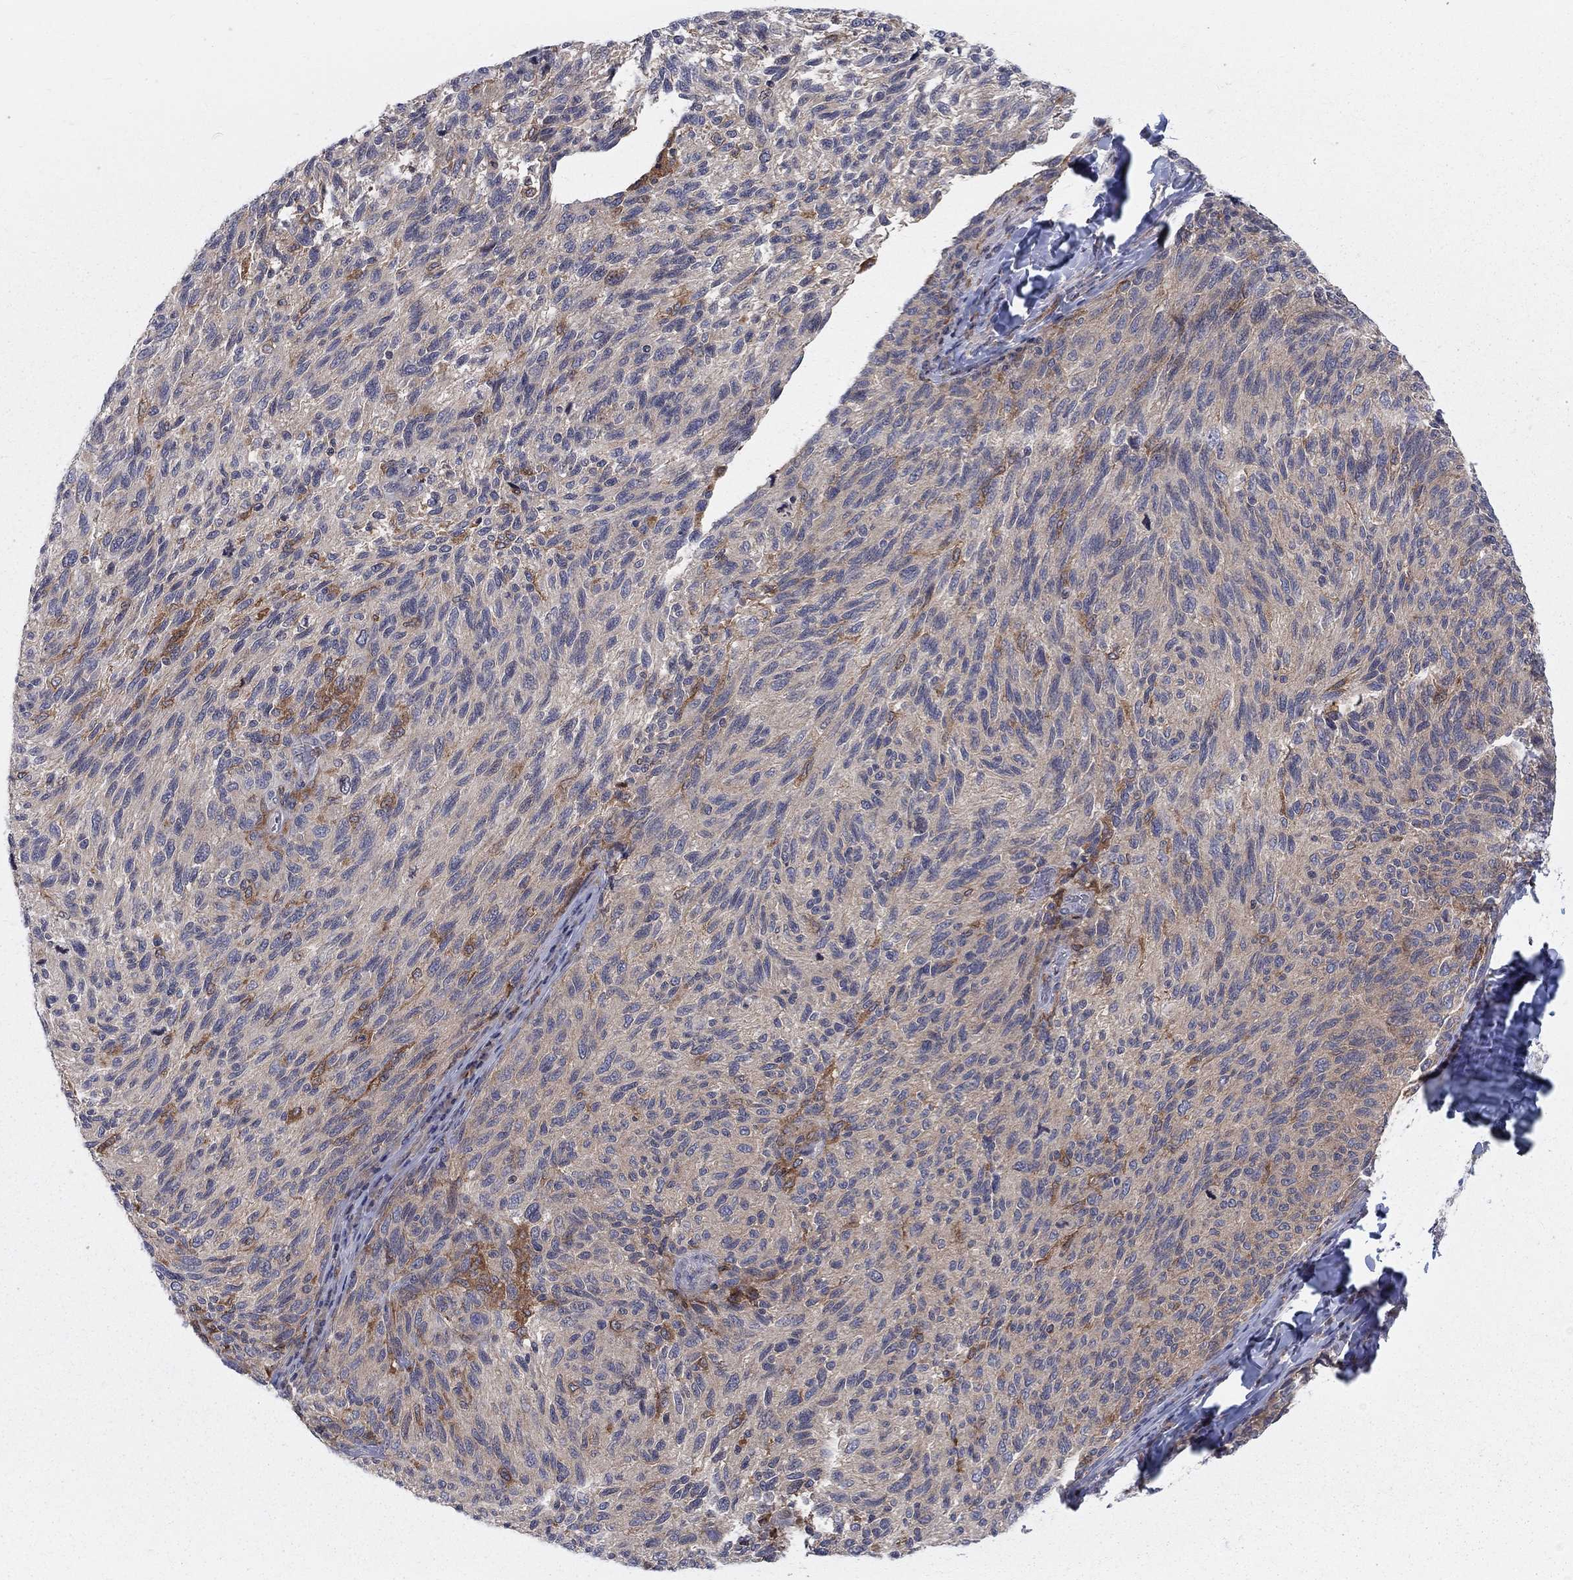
{"staining": {"intensity": "strong", "quantity": "<25%", "location": "nuclear"}, "tissue": "melanoma", "cell_type": "Tumor cells", "image_type": "cancer", "snomed": [{"axis": "morphology", "description": "Malignant melanoma, NOS"}, {"axis": "topography", "description": "Skin"}], "caption": "The photomicrograph exhibits a brown stain indicating the presence of a protein in the nuclear of tumor cells in melanoma.", "gene": "ZNHIT3", "patient": {"sex": "female", "age": 73}}